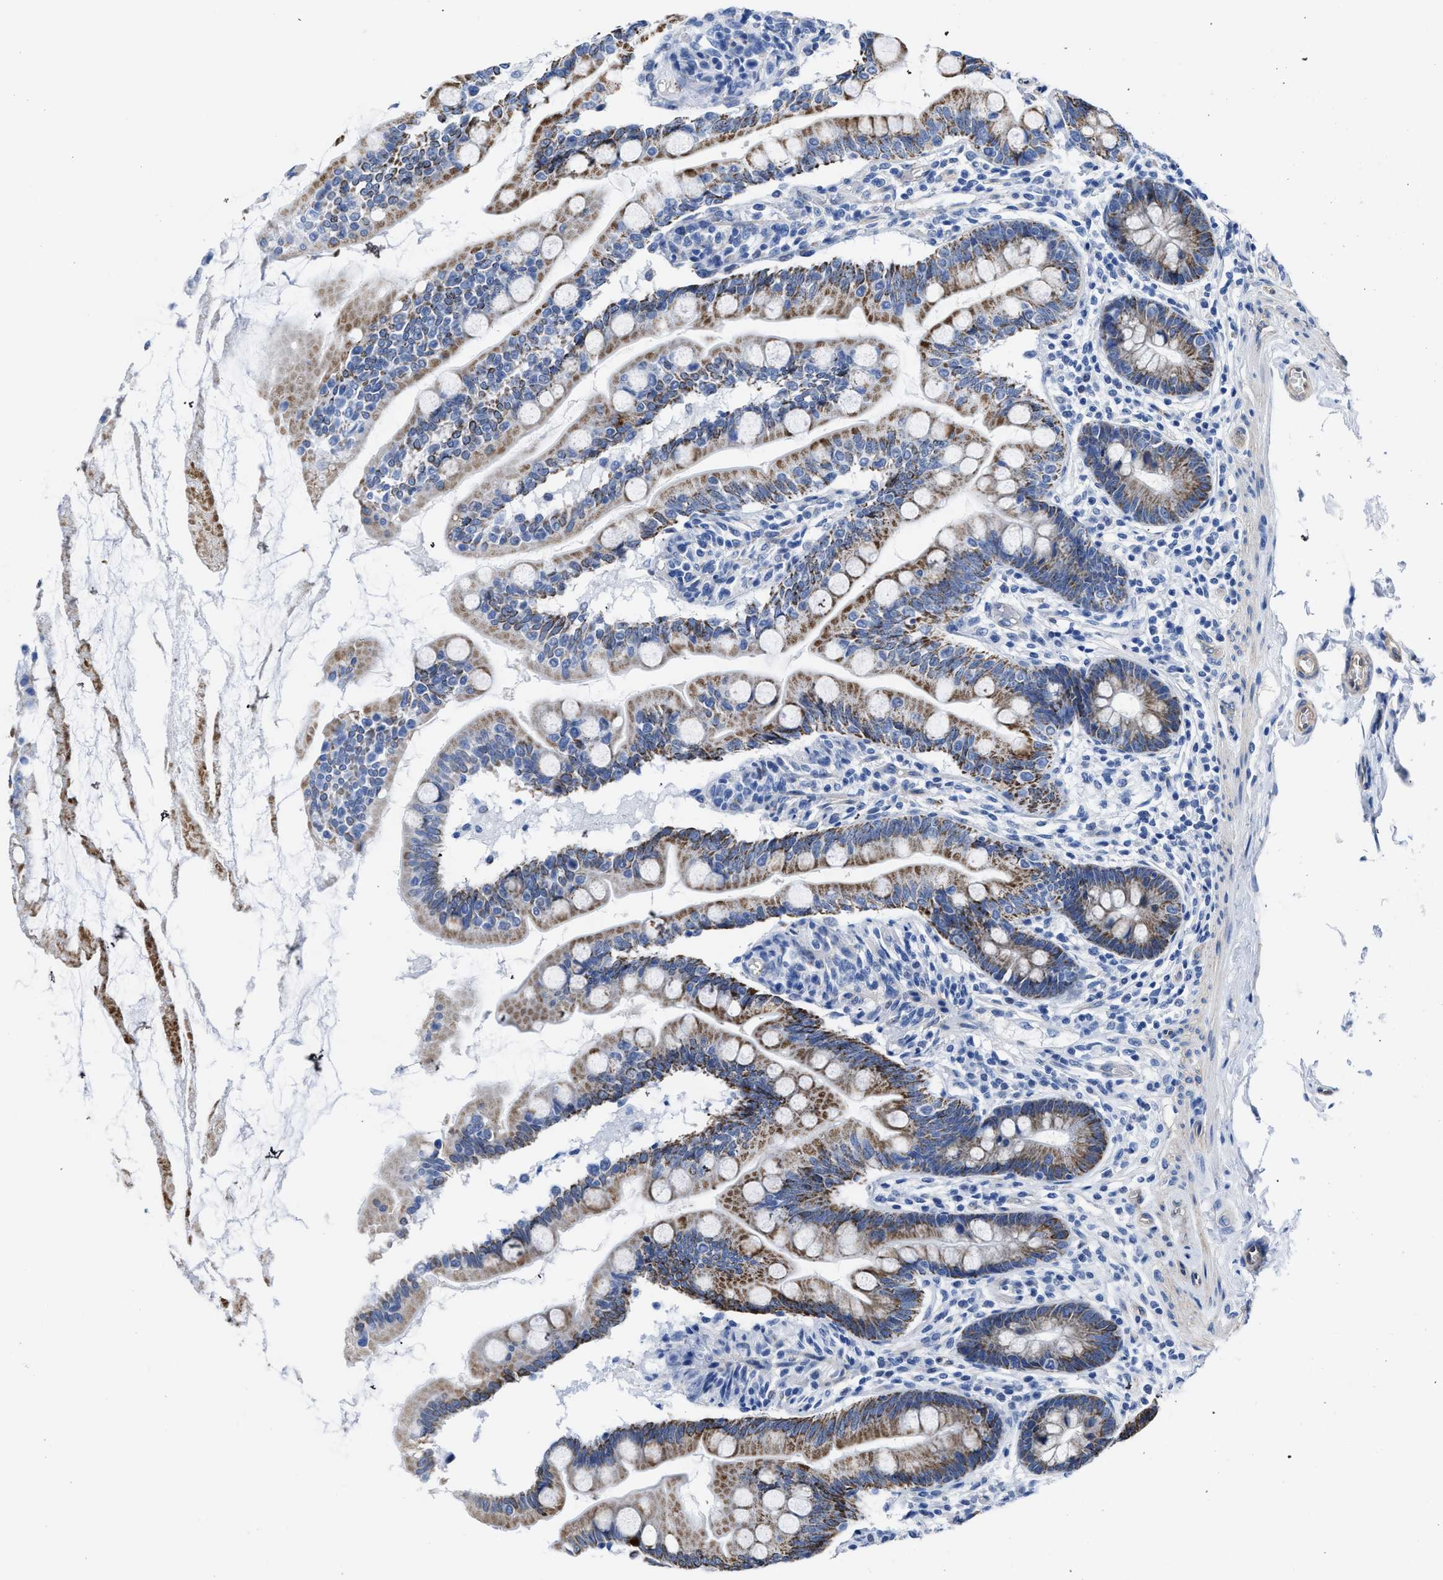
{"staining": {"intensity": "strong", "quantity": ">75%", "location": "cytoplasmic/membranous"}, "tissue": "small intestine", "cell_type": "Glandular cells", "image_type": "normal", "snomed": [{"axis": "morphology", "description": "Normal tissue, NOS"}, {"axis": "topography", "description": "Small intestine"}], "caption": "Small intestine stained with immunohistochemistry (IHC) demonstrates strong cytoplasmic/membranous expression in about >75% of glandular cells.", "gene": "KCNMB3", "patient": {"sex": "female", "age": 56}}